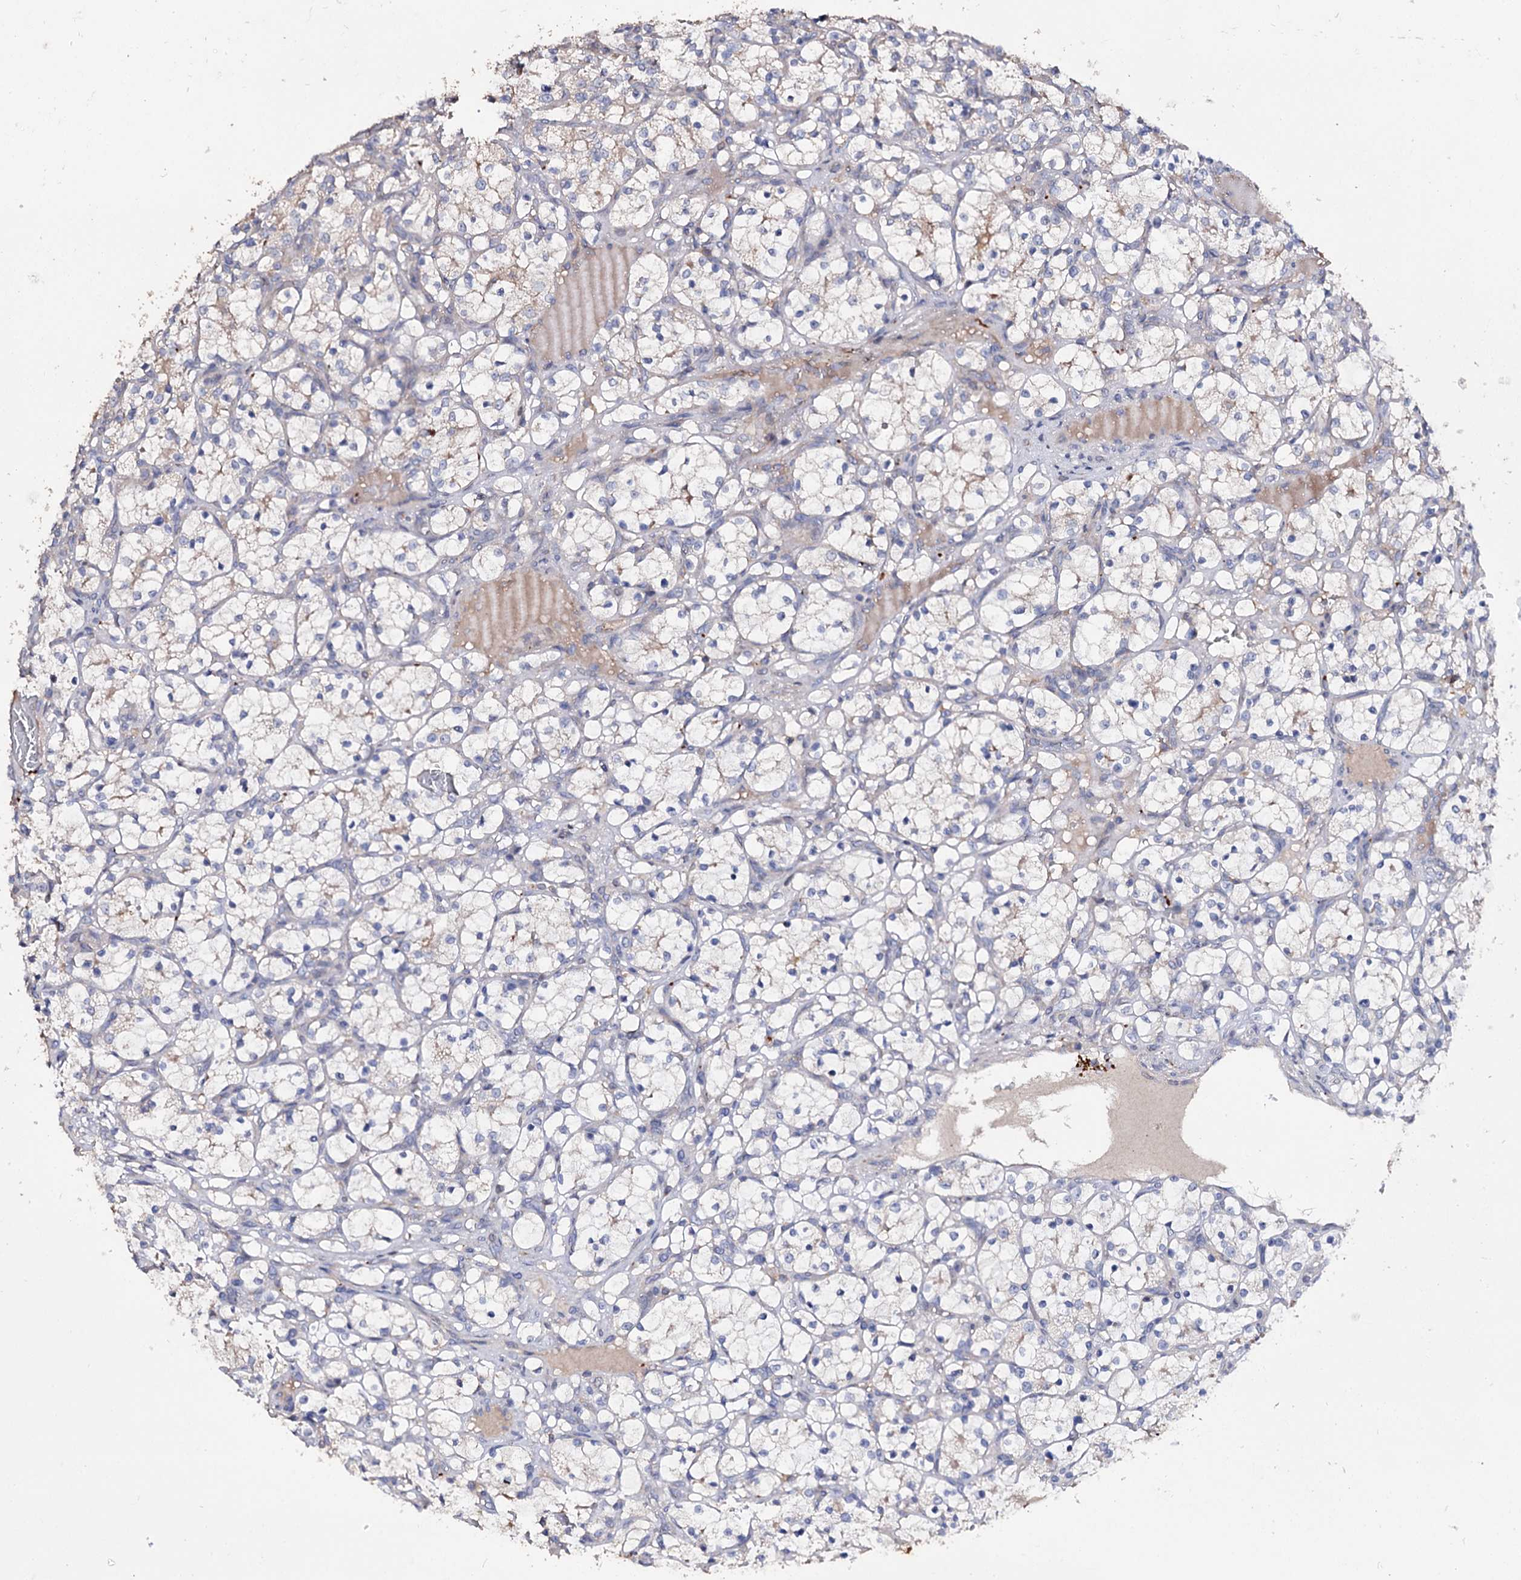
{"staining": {"intensity": "negative", "quantity": "none", "location": "none"}, "tissue": "renal cancer", "cell_type": "Tumor cells", "image_type": "cancer", "snomed": [{"axis": "morphology", "description": "Adenocarcinoma, NOS"}, {"axis": "topography", "description": "Kidney"}], "caption": "Renal cancer was stained to show a protein in brown. There is no significant positivity in tumor cells.", "gene": "DNAH6", "patient": {"sex": "female", "age": 69}}